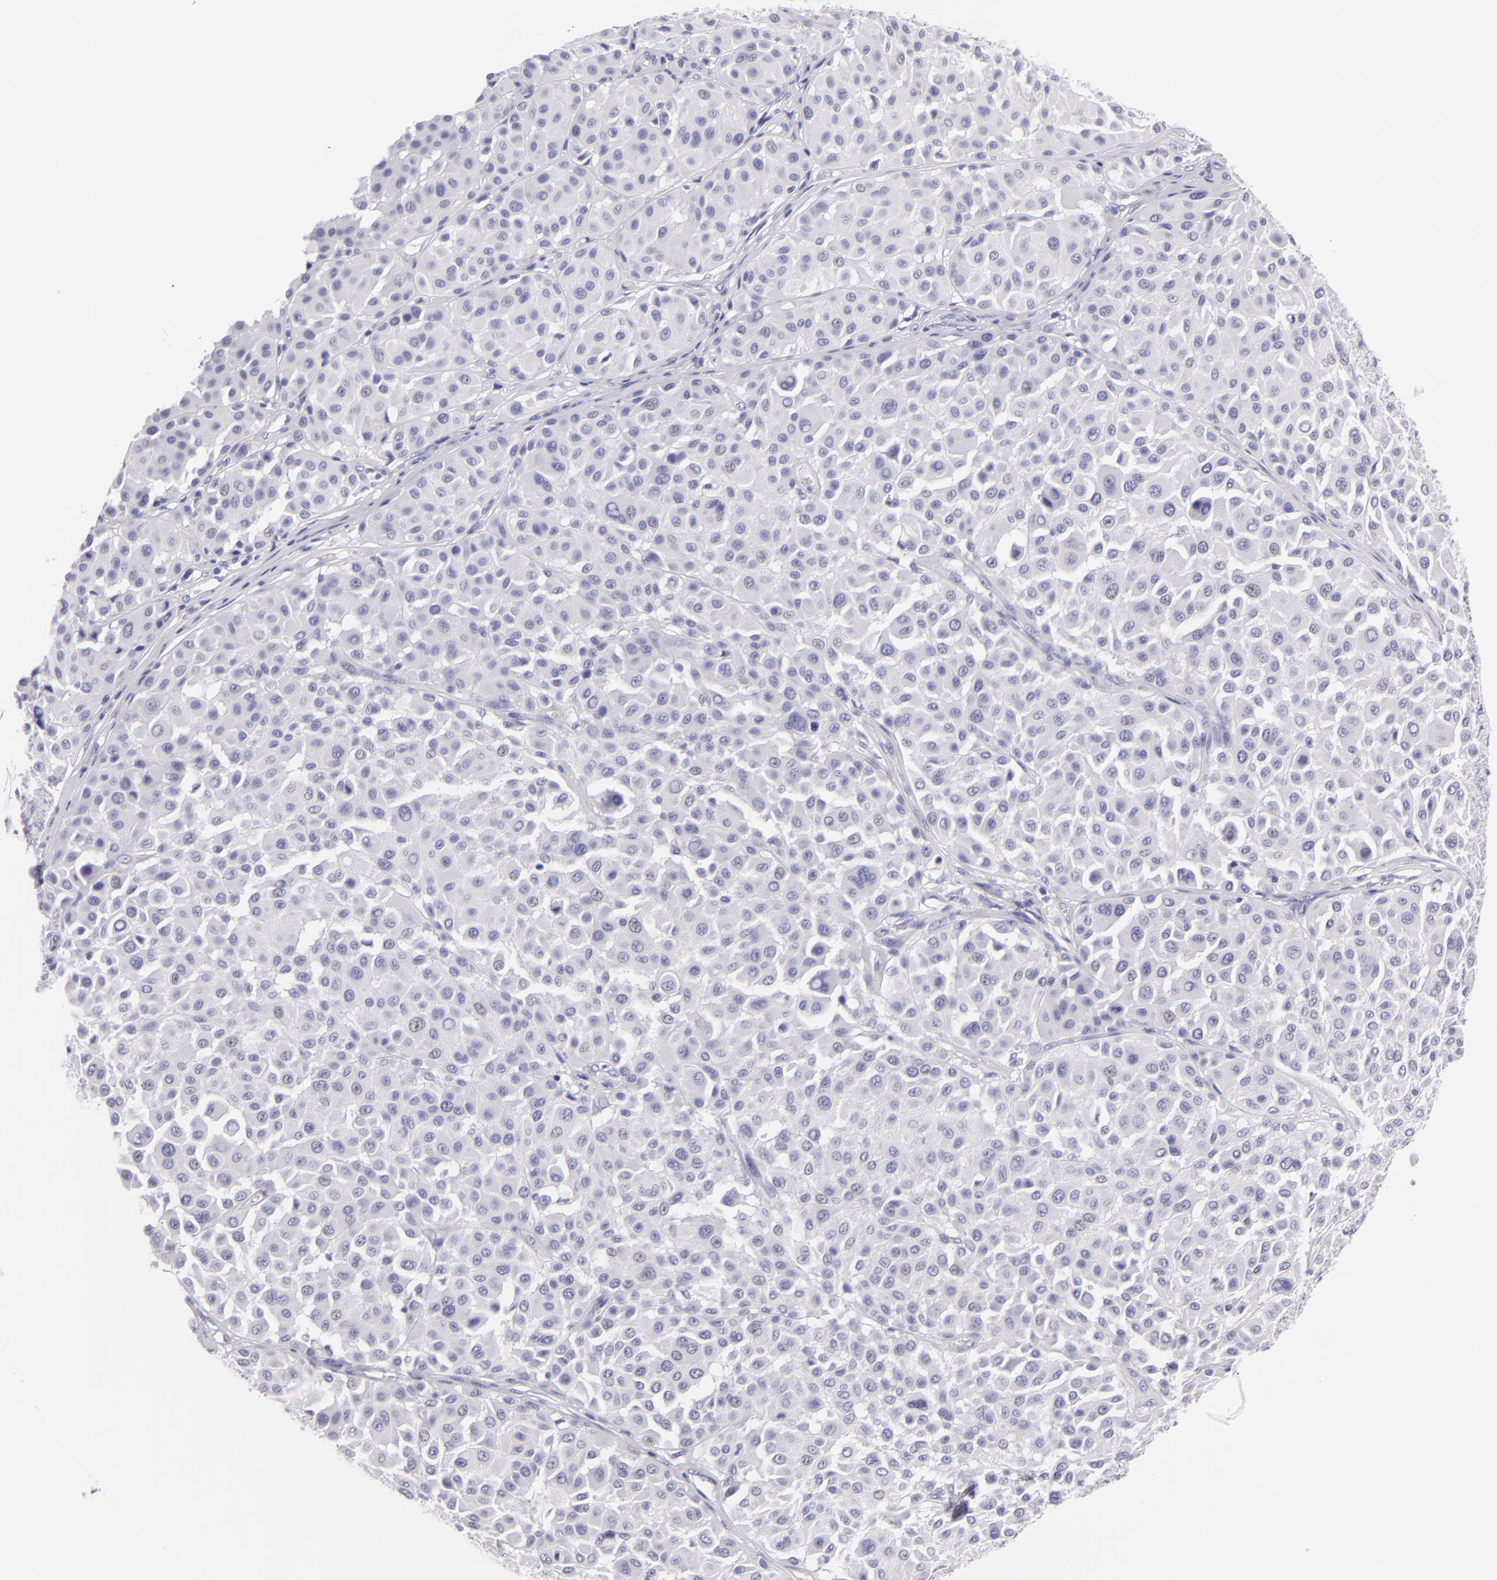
{"staining": {"intensity": "negative", "quantity": "none", "location": "none"}, "tissue": "melanoma", "cell_type": "Tumor cells", "image_type": "cancer", "snomed": [{"axis": "morphology", "description": "Malignant melanoma, Metastatic site"}, {"axis": "topography", "description": "Soft tissue"}], "caption": "DAB immunohistochemical staining of malignant melanoma (metastatic site) exhibits no significant positivity in tumor cells.", "gene": "MUC5AC", "patient": {"sex": "male", "age": 41}}